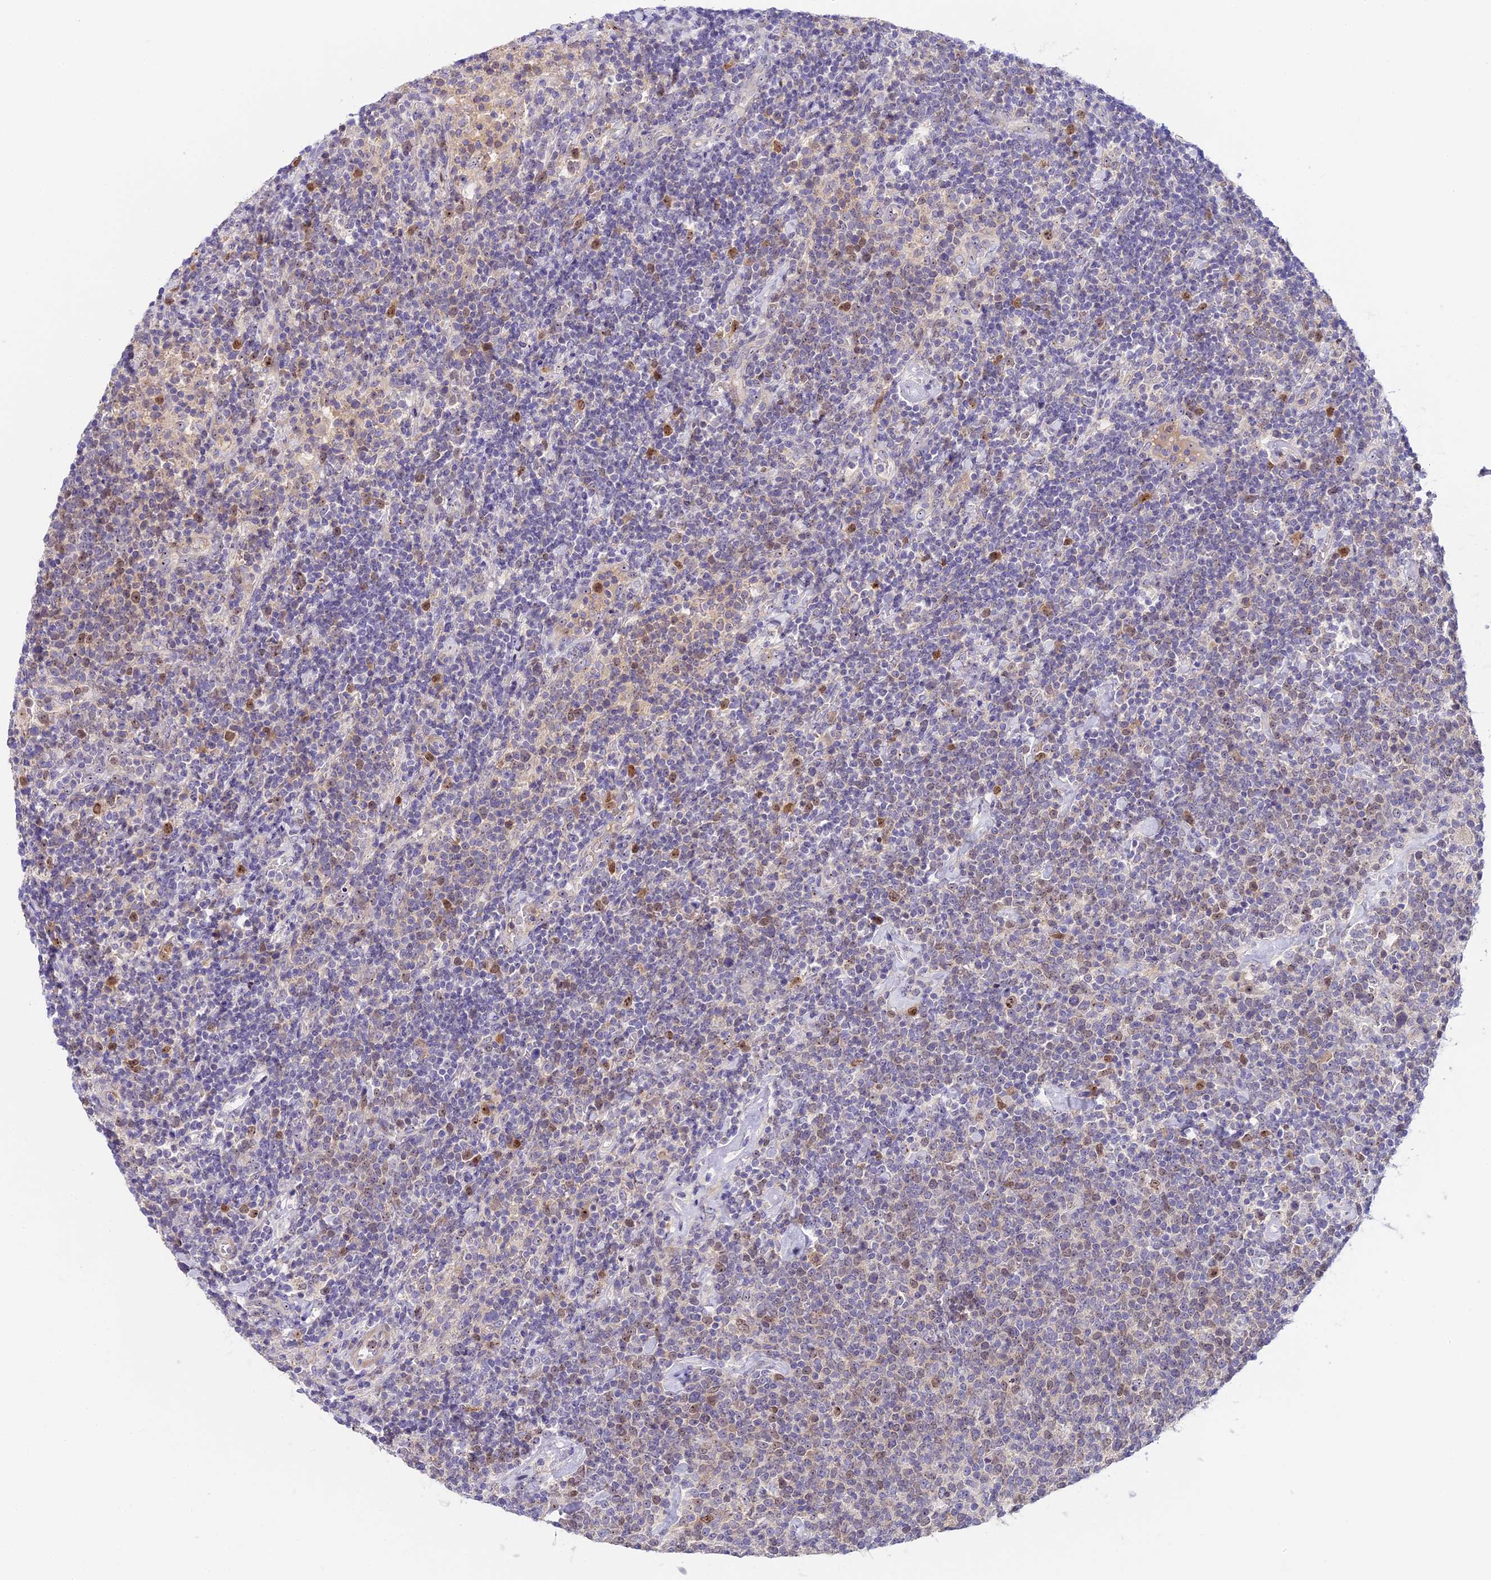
{"staining": {"intensity": "moderate", "quantity": "<25%", "location": "nuclear"}, "tissue": "lymphoma", "cell_type": "Tumor cells", "image_type": "cancer", "snomed": [{"axis": "morphology", "description": "Malignant lymphoma, non-Hodgkin's type, High grade"}, {"axis": "topography", "description": "Lymph node"}], "caption": "Malignant lymphoma, non-Hodgkin's type (high-grade) tissue exhibits moderate nuclear staining in approximately <25% of tumor cells", "gene": "RAD51", "patient": {"sex": "male", "age": 61}}